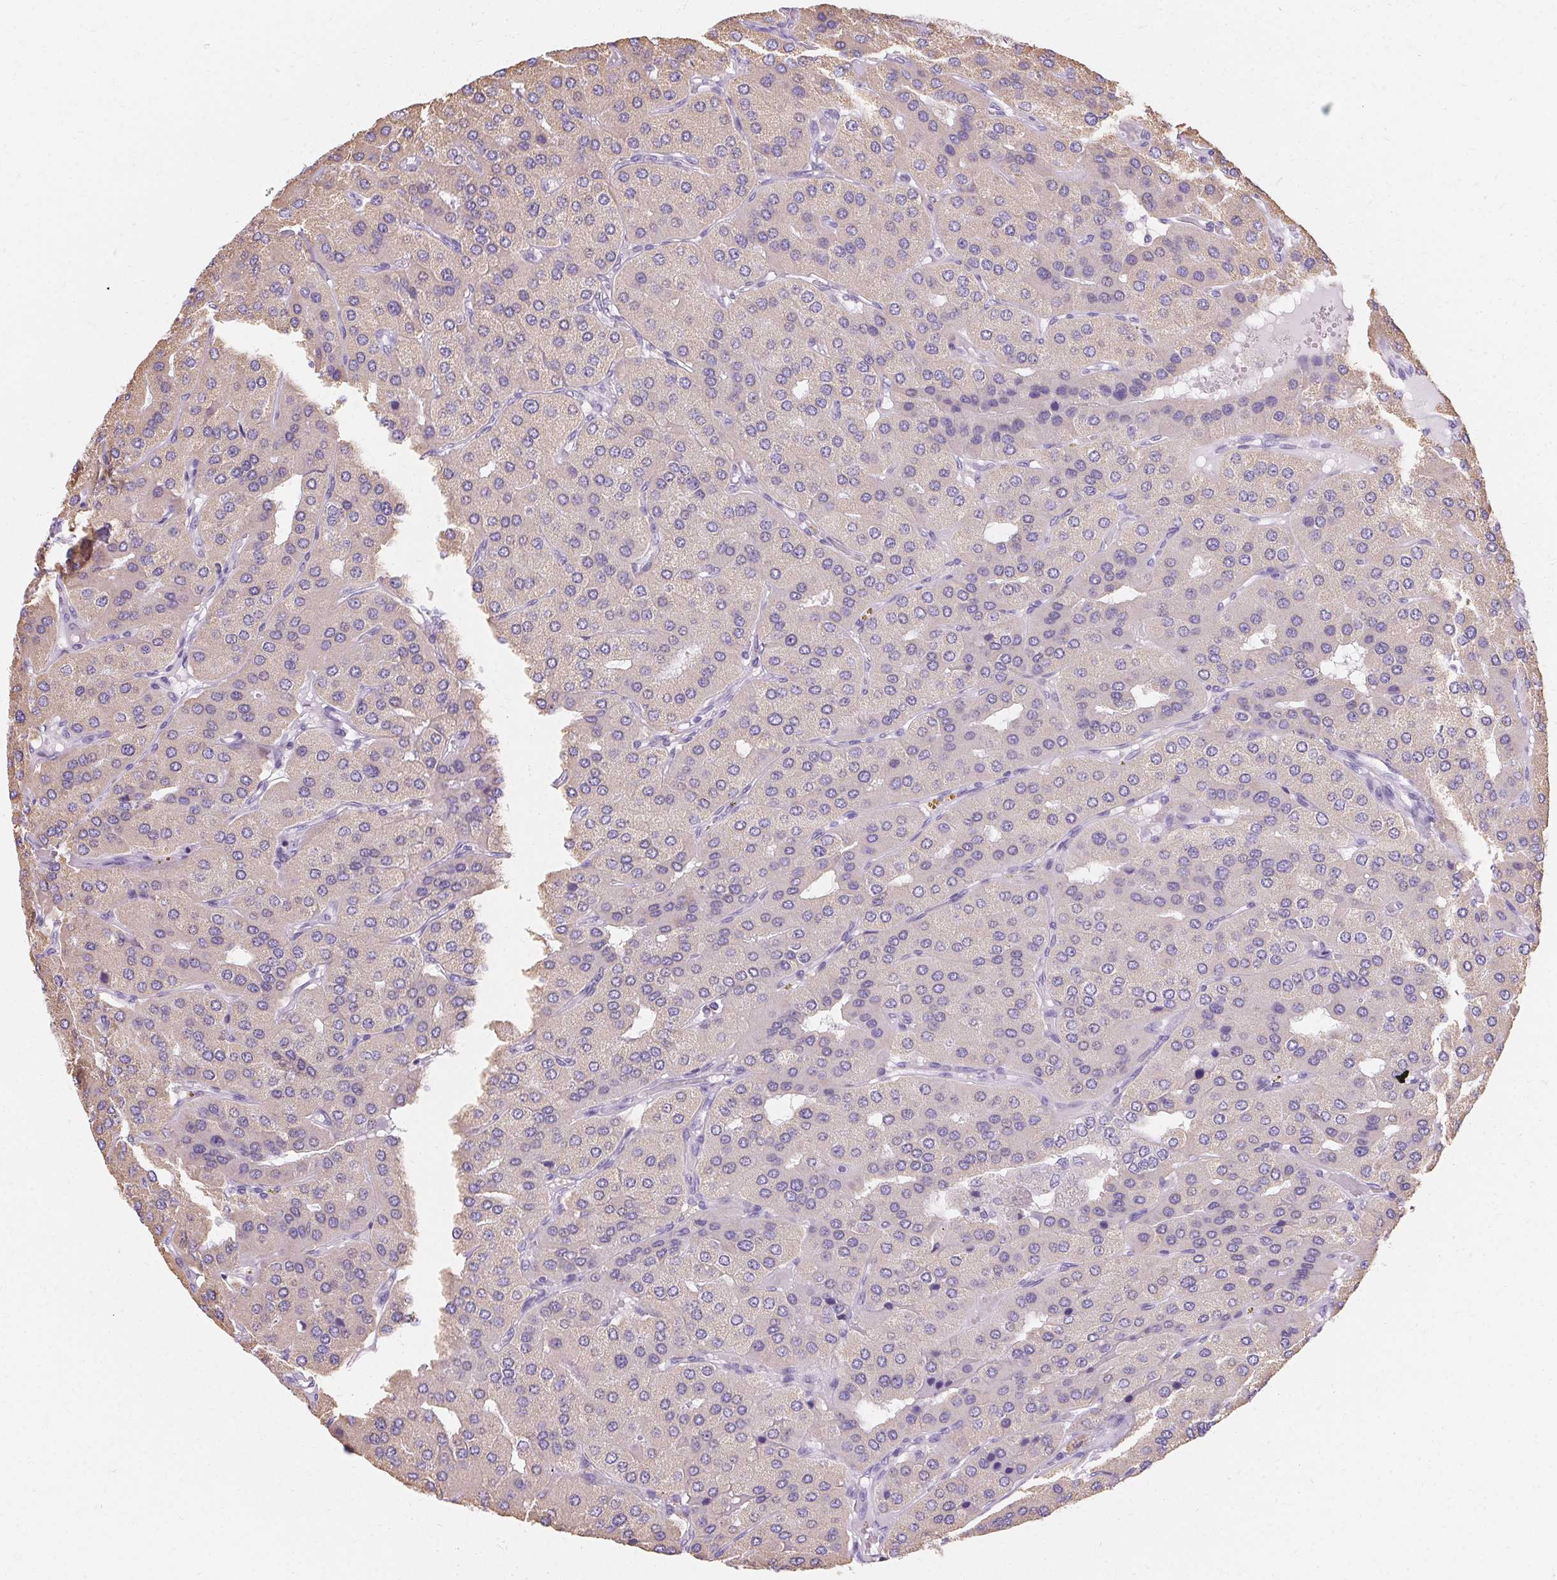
{"staining": {"intensity": "weak", "quantity": "<25%", "location": "cytoplasmic/membranous"}, "tissue": "parathyroid gland", "cell_type": "Glandular cells", "image_type": "normal", "snomed": [{"axis": "morphology", "description": "Normal tissue, NOS"}, {"axis": "morphology", "description": "Adenoma, NOS"}, {"axis": "topography", "description": "Parathyroid gland"}], "caption": "Immunohistochemical staining of normal human parathyroid gland demonstrates no significant positivity in glandular cells.", "gene": "ASGR2", "patient": {"sex": "female", "age": 86}}